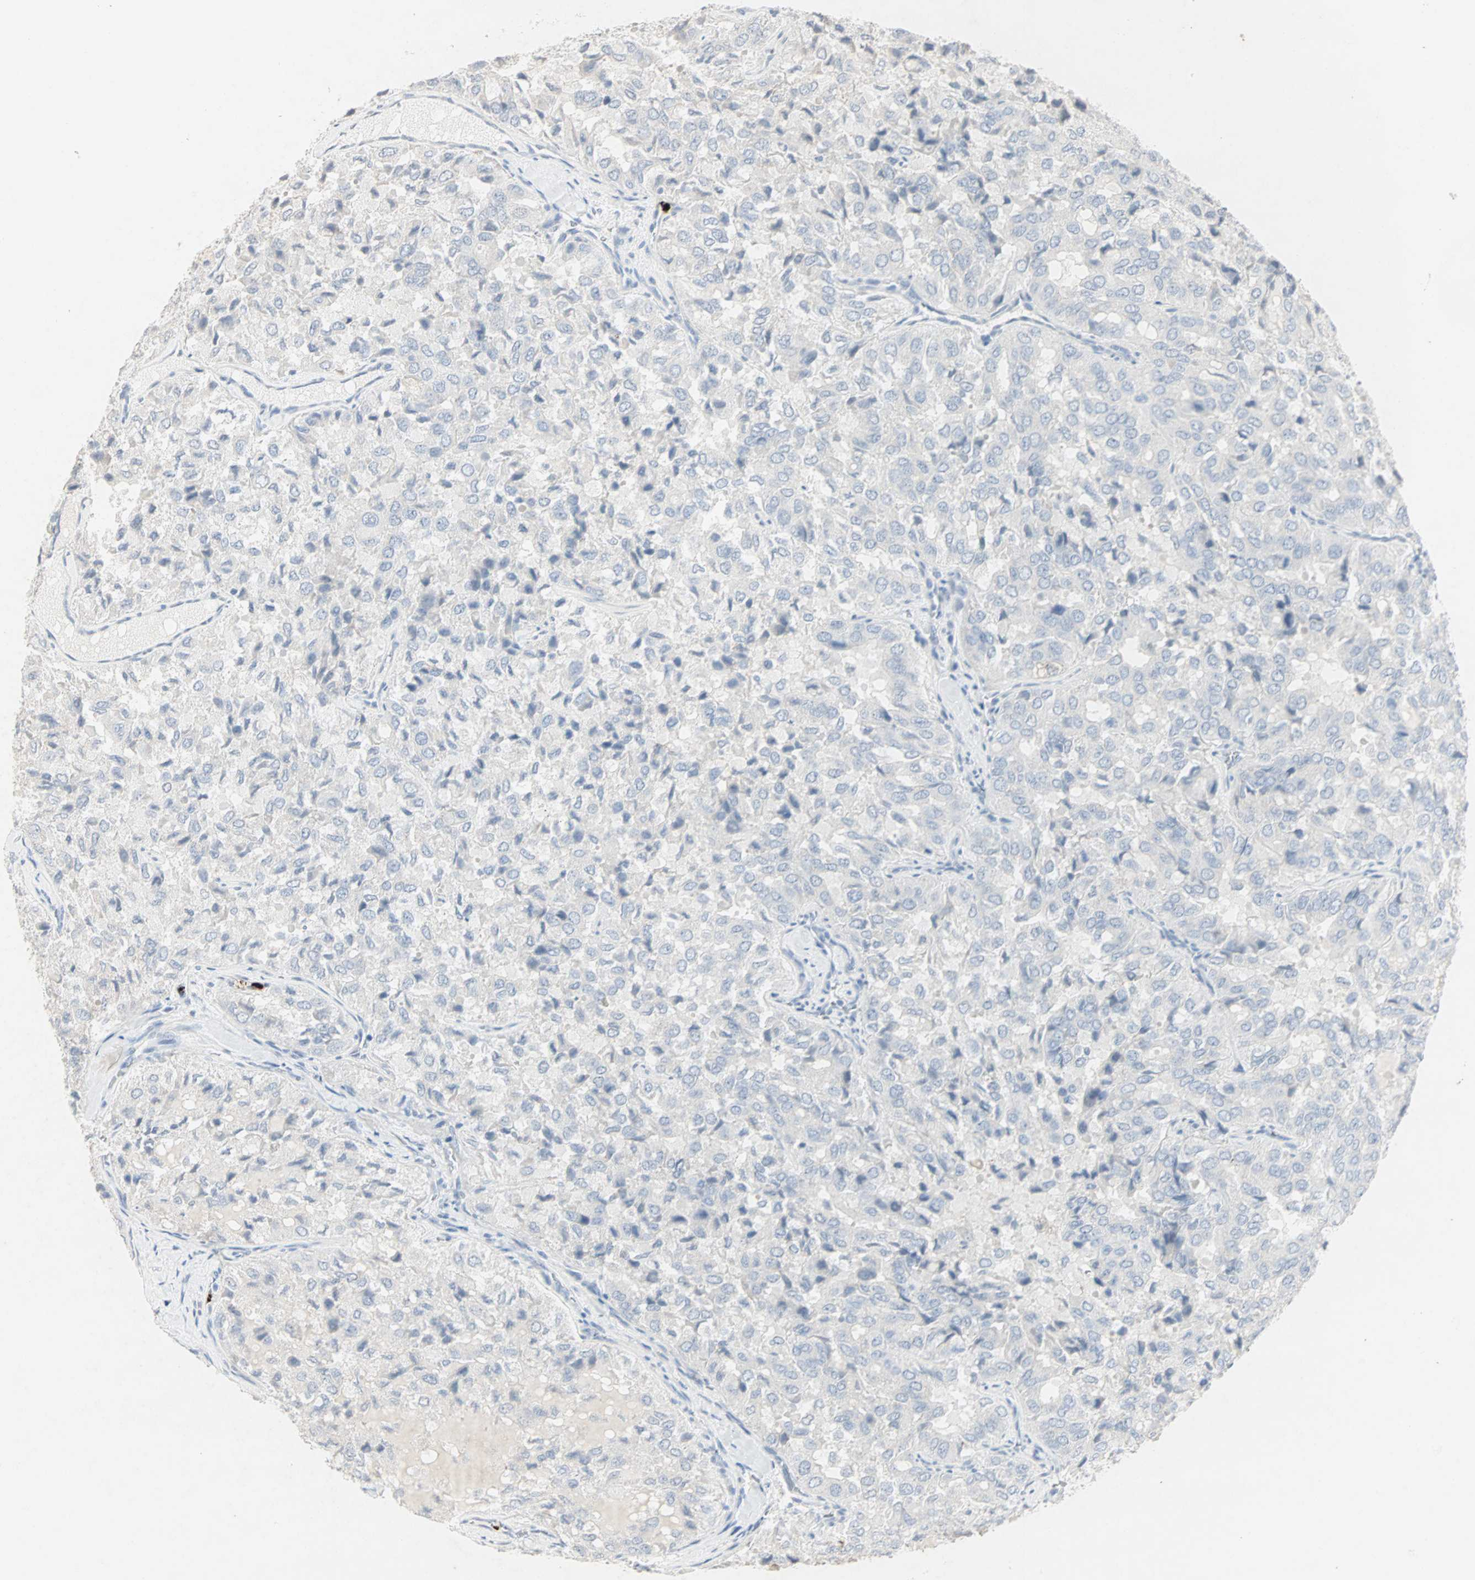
{"staining": {"intensity": "negative", "quantity": "none", "location": "none"}, "tissue": "thyroid cancer", "cell_type": "Tumor cells", "image_type": "cancer", "snomed": [{"axis": "morphology", "description": "Follicular adenoma carcinoma, NOS"}, {"axis": "topography", "description": "Thyroid gland"}], "caption": "Human thyroid cancer stained for a protein using immunohistochemistry shows no positivity in tumor cells.", "gene": "CEACAM6", "patient": {"sex": "male", "age": 75}}